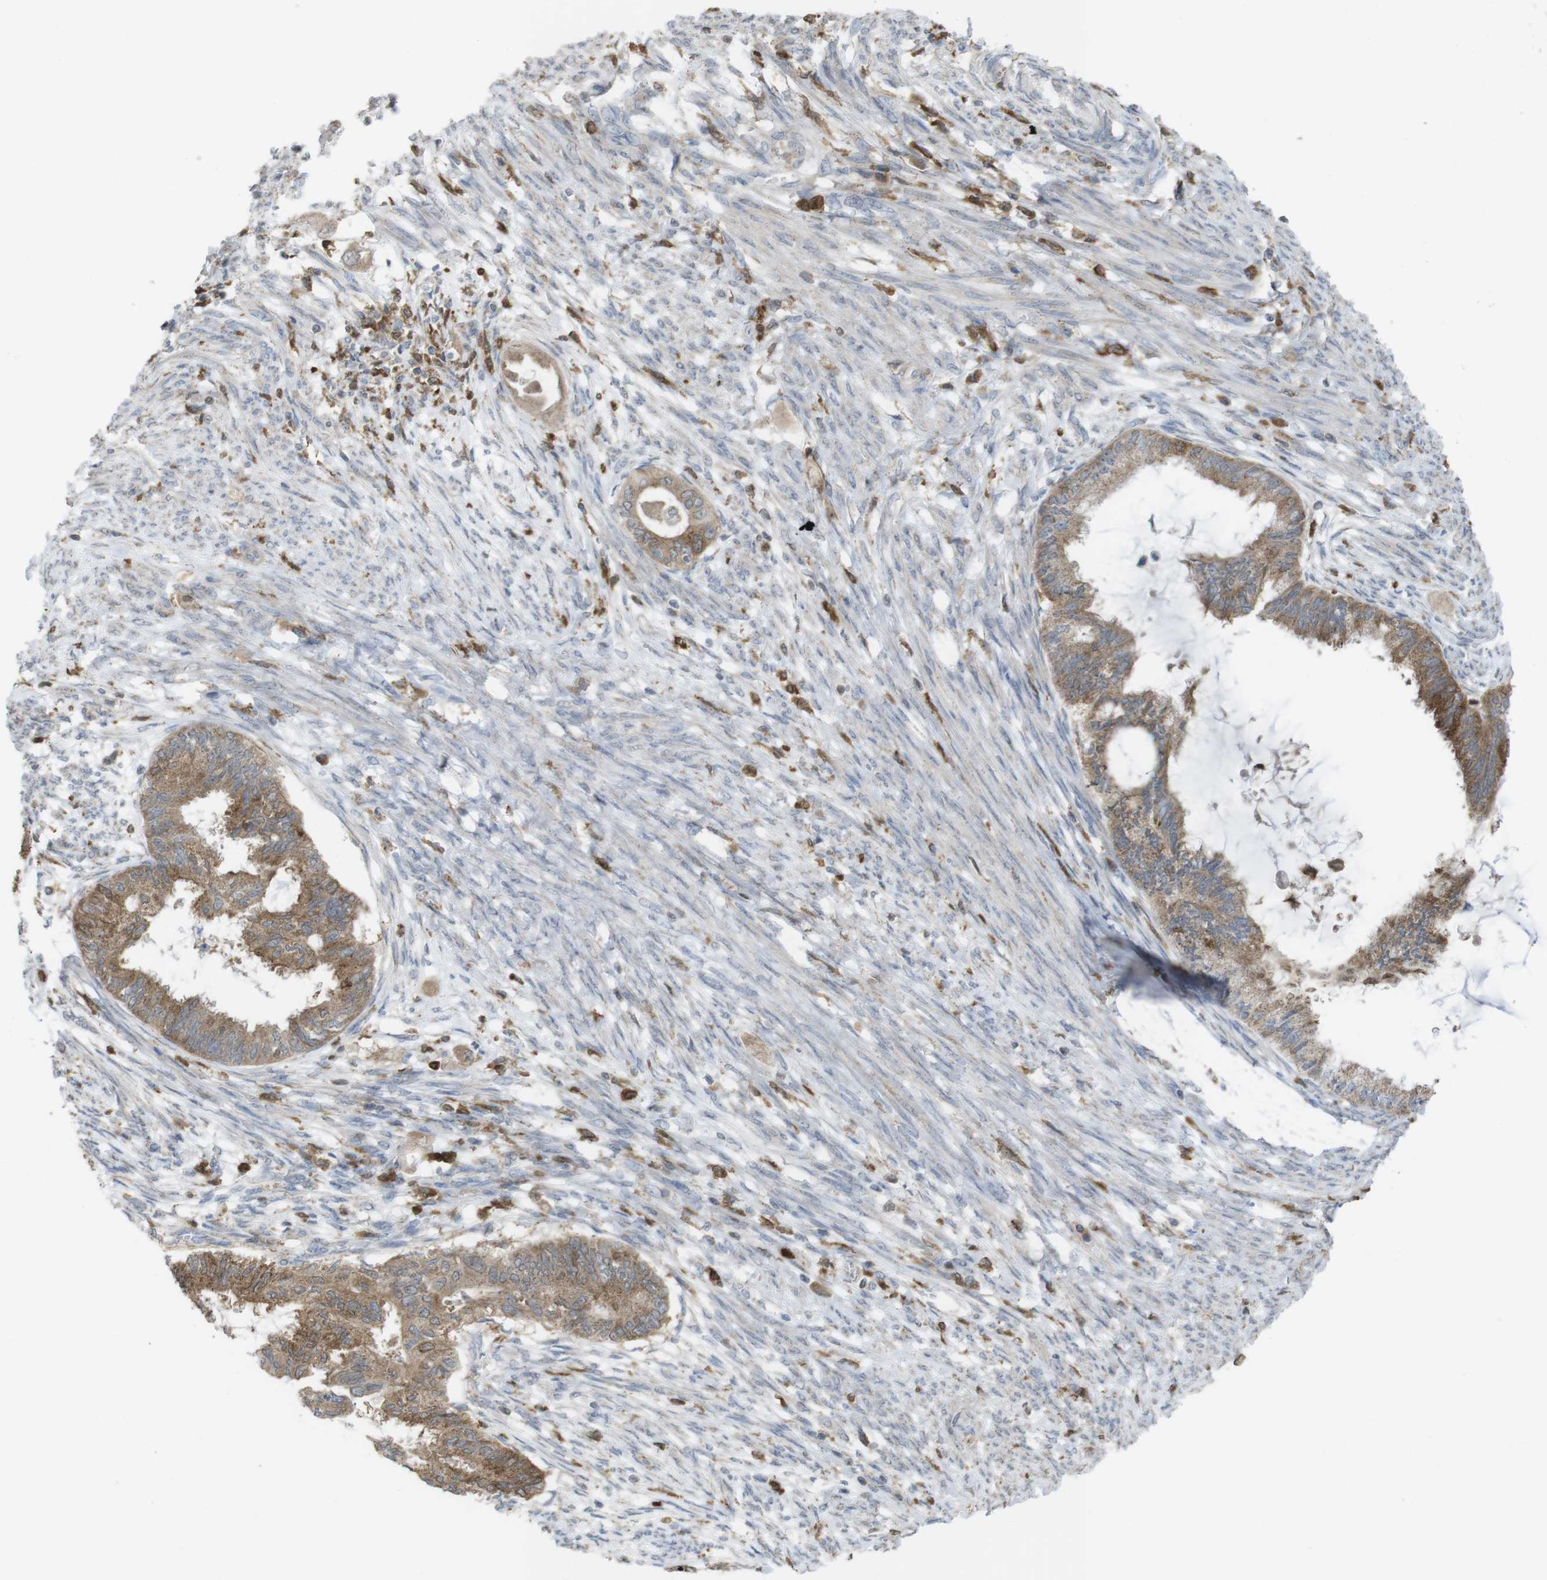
{"staining": {"intensity": "moderate", "quantity": ">75%", "location": "cytoplasmic/membranous"}, "tissue": "cervical cancer", "cell_type": "Tumor cells", "image_type": "cancer", "snomed": [{"axis": "morphology", "description": "Normal tissue, NOS"}, {"axis": "morphology", "description": "Adenocarcinoma, NOS"}, {"axis": "topography", "description": "Cervix"}, {"axis": "topography", "description": "Endometrium"}], "caption": "Human adenocarcinoma (cervical) stained with a protein marker exhibits moderate staining in tumor cells.", "gene": "PRKCD", "patient": {"sex": "female", "age": 86}}